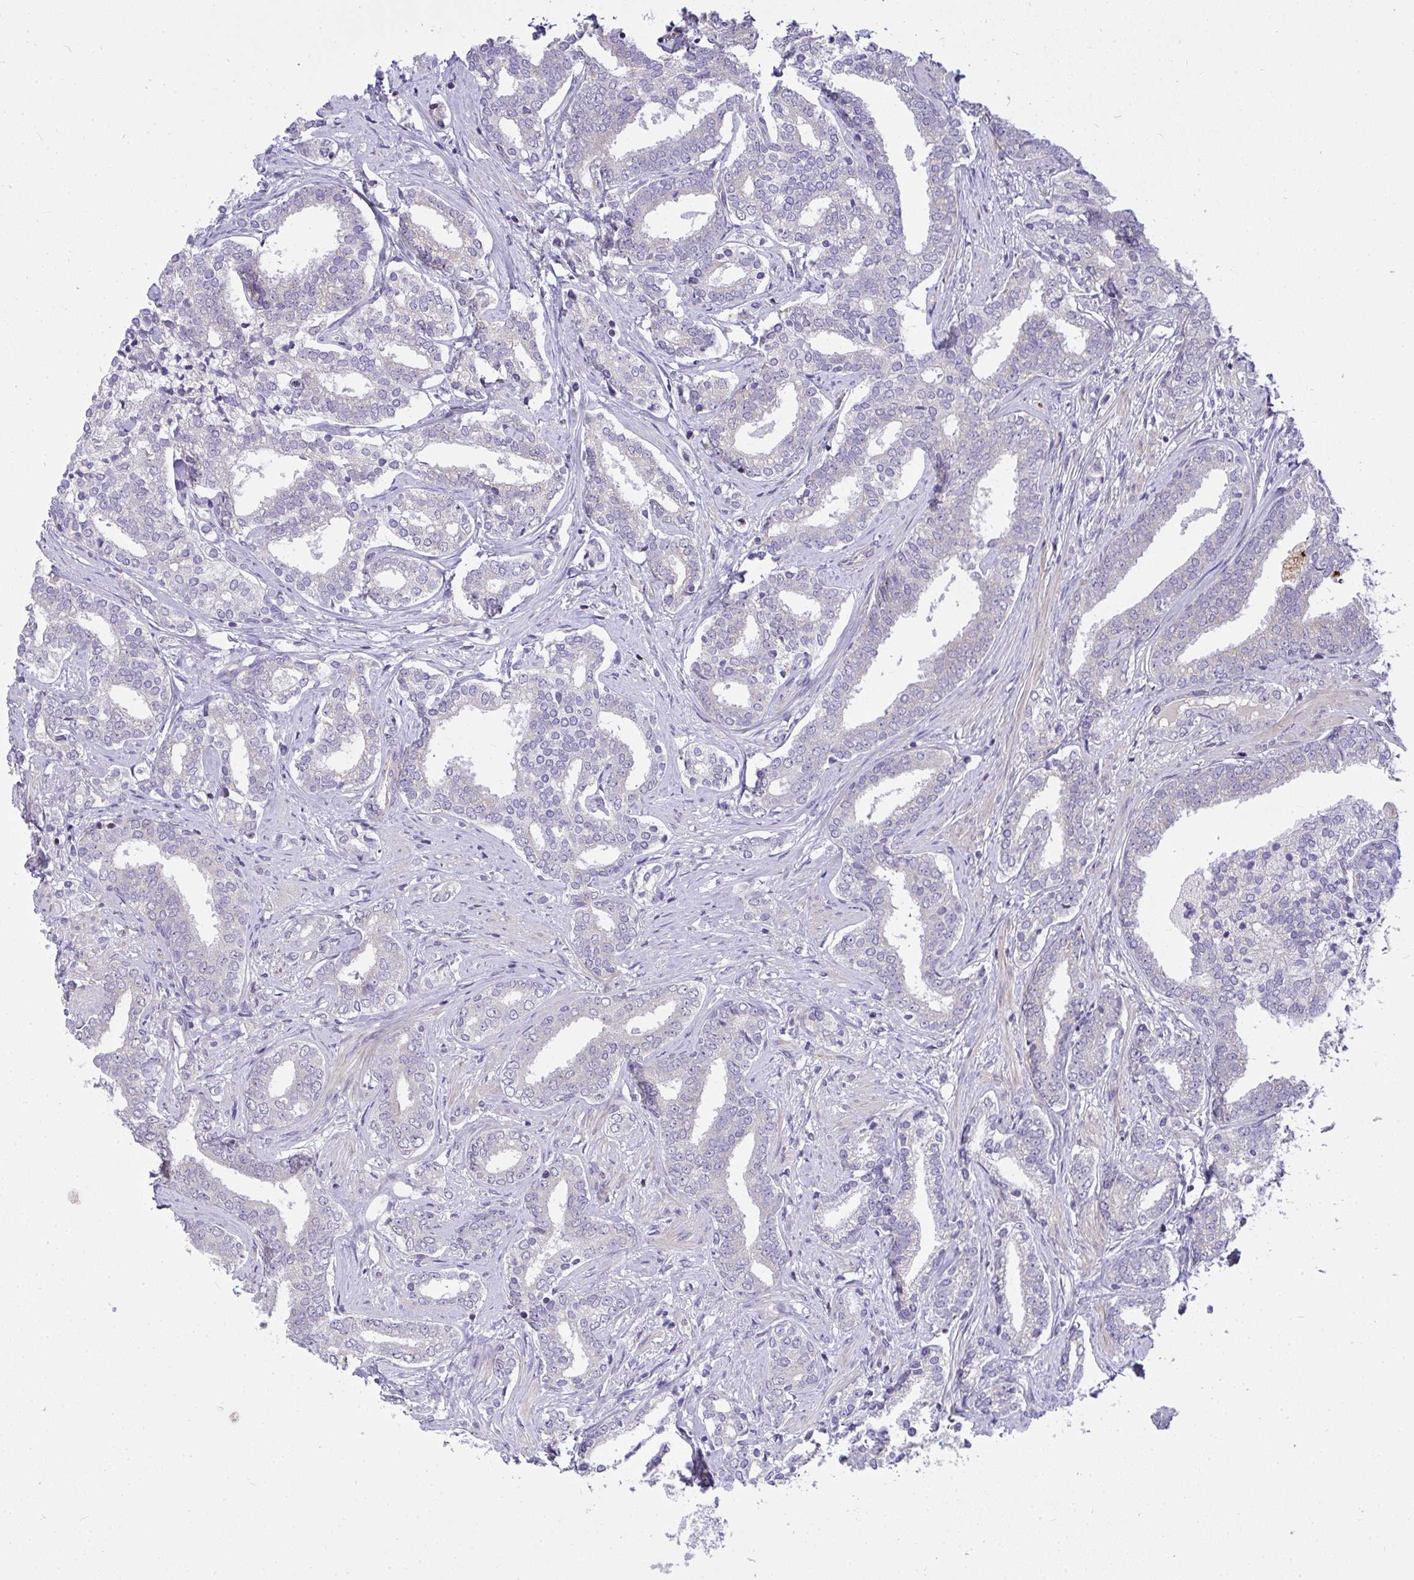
{"staining": {"intensity": "negative", "quantity": "none", "location": "none"}, "tissue": "prostate cancer", "cell_type": "Tumor cells", "image_type": "cancer", "snomed": [{"axis": "morphology", "description": "Adenocarcinoma, High grade"}, {"axis": "topography", "description": "Prostate"}], "caption": "IHC image of prostate adenocarcinoma (high-grade) stained for a protein (brown), which demonstrates no staining in tumor cells. (Brightfield microscopy of DAB IHC at high magnification).", "gene": "SRRM4", "patient": {"sex": "male", "age": 72}}